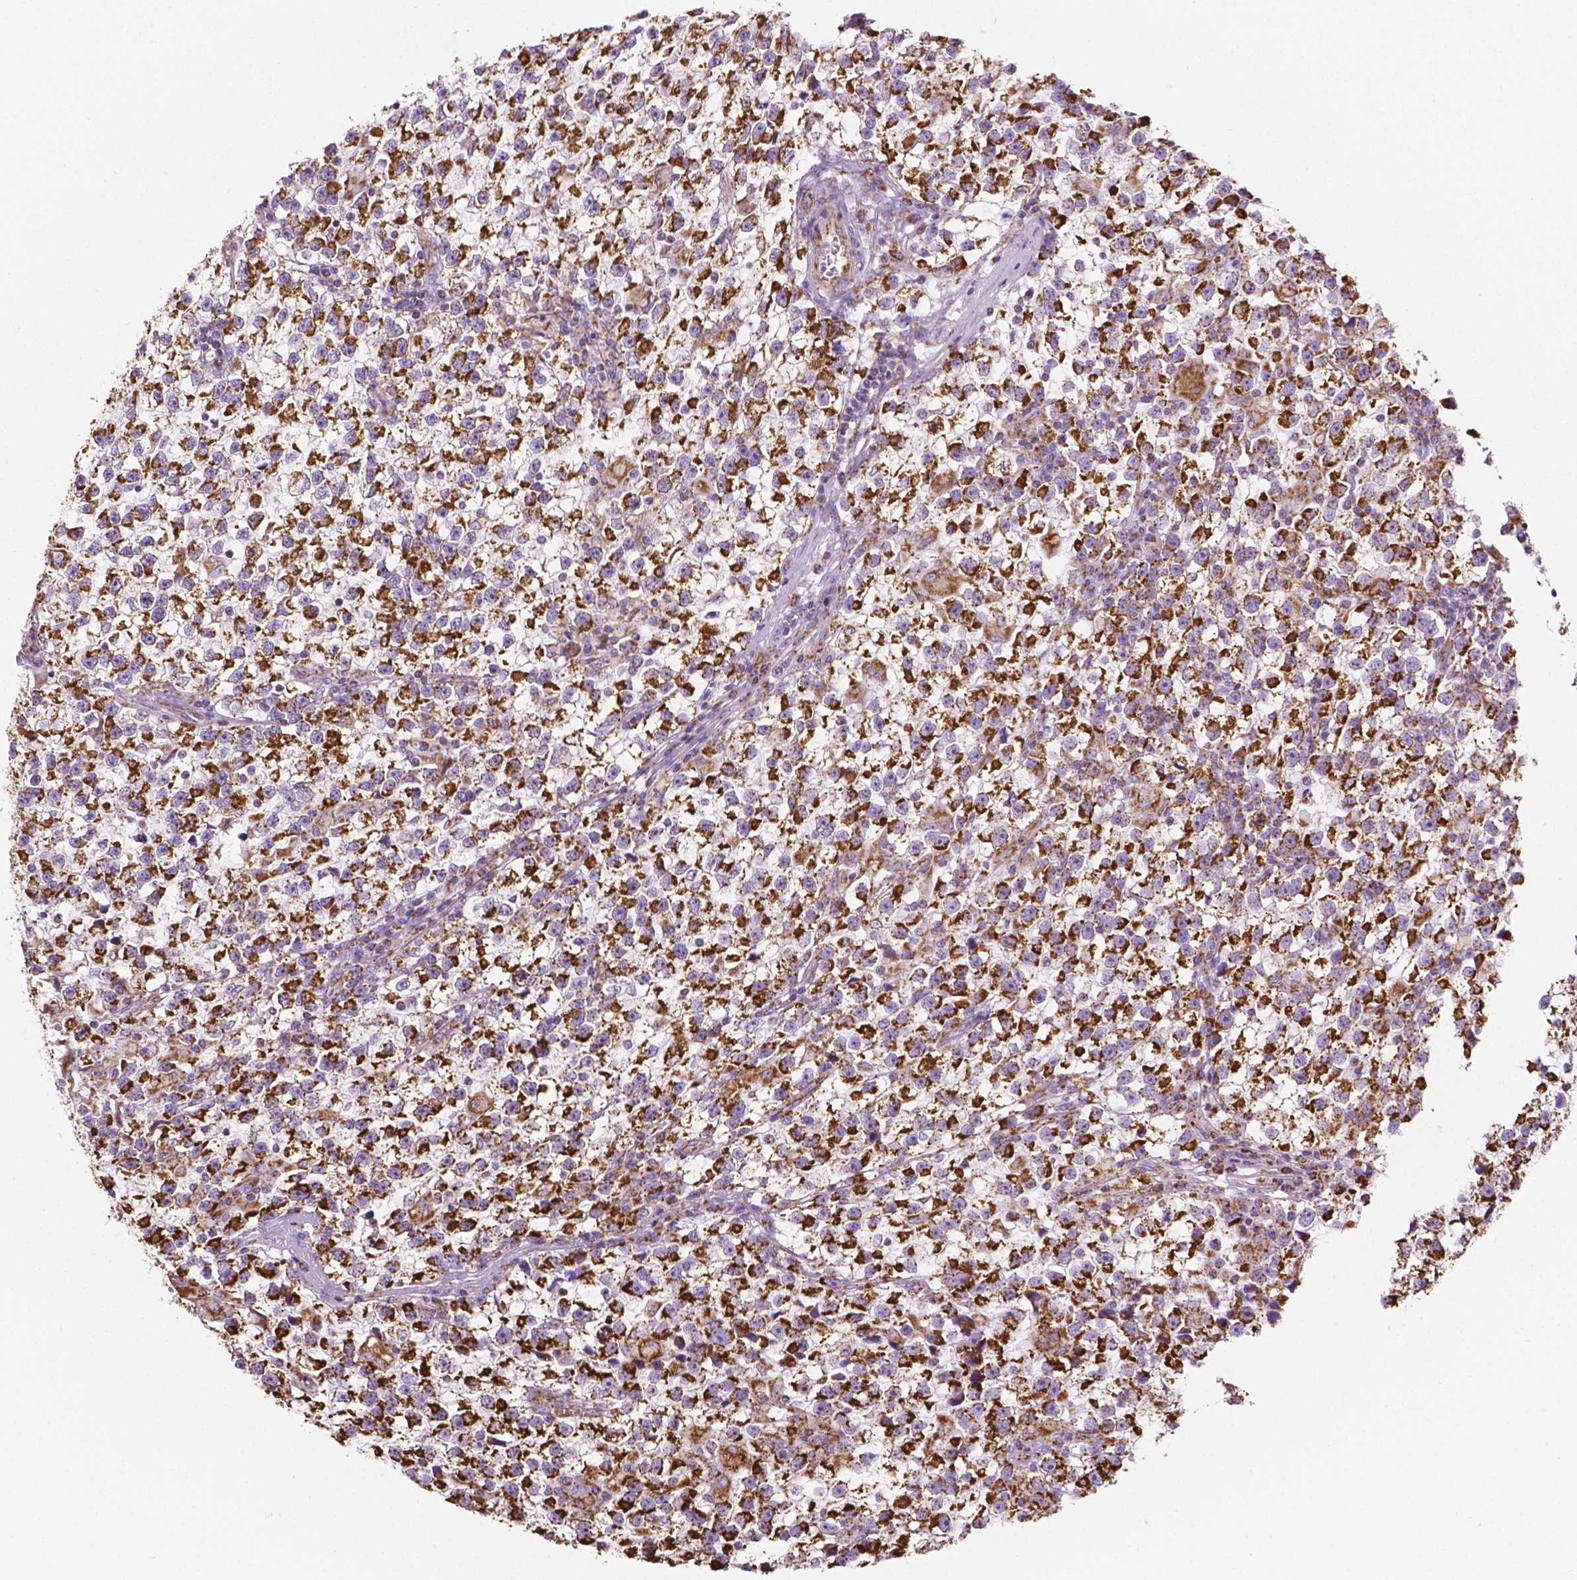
{"staining": {"intensity": "strong", "quantity": ">75%", "location": "cytoplasmic/membranous"}, "tissue": "testis cancer", "cell_type": "Tumor cells", "image_type": "cancer", "snomed": [{"axis": "morphology", "description": "Seminoma, NOS"}, {"axis": "topography", "description": "Testis"}], "caption": "A photomicrograph of testis seminoma stained for a protein exhibits strong cytoplasmic/membranous brown staining in tumor cells.", "gene": "RMDN3", "patient": {"sex": "male", "age": 31}}